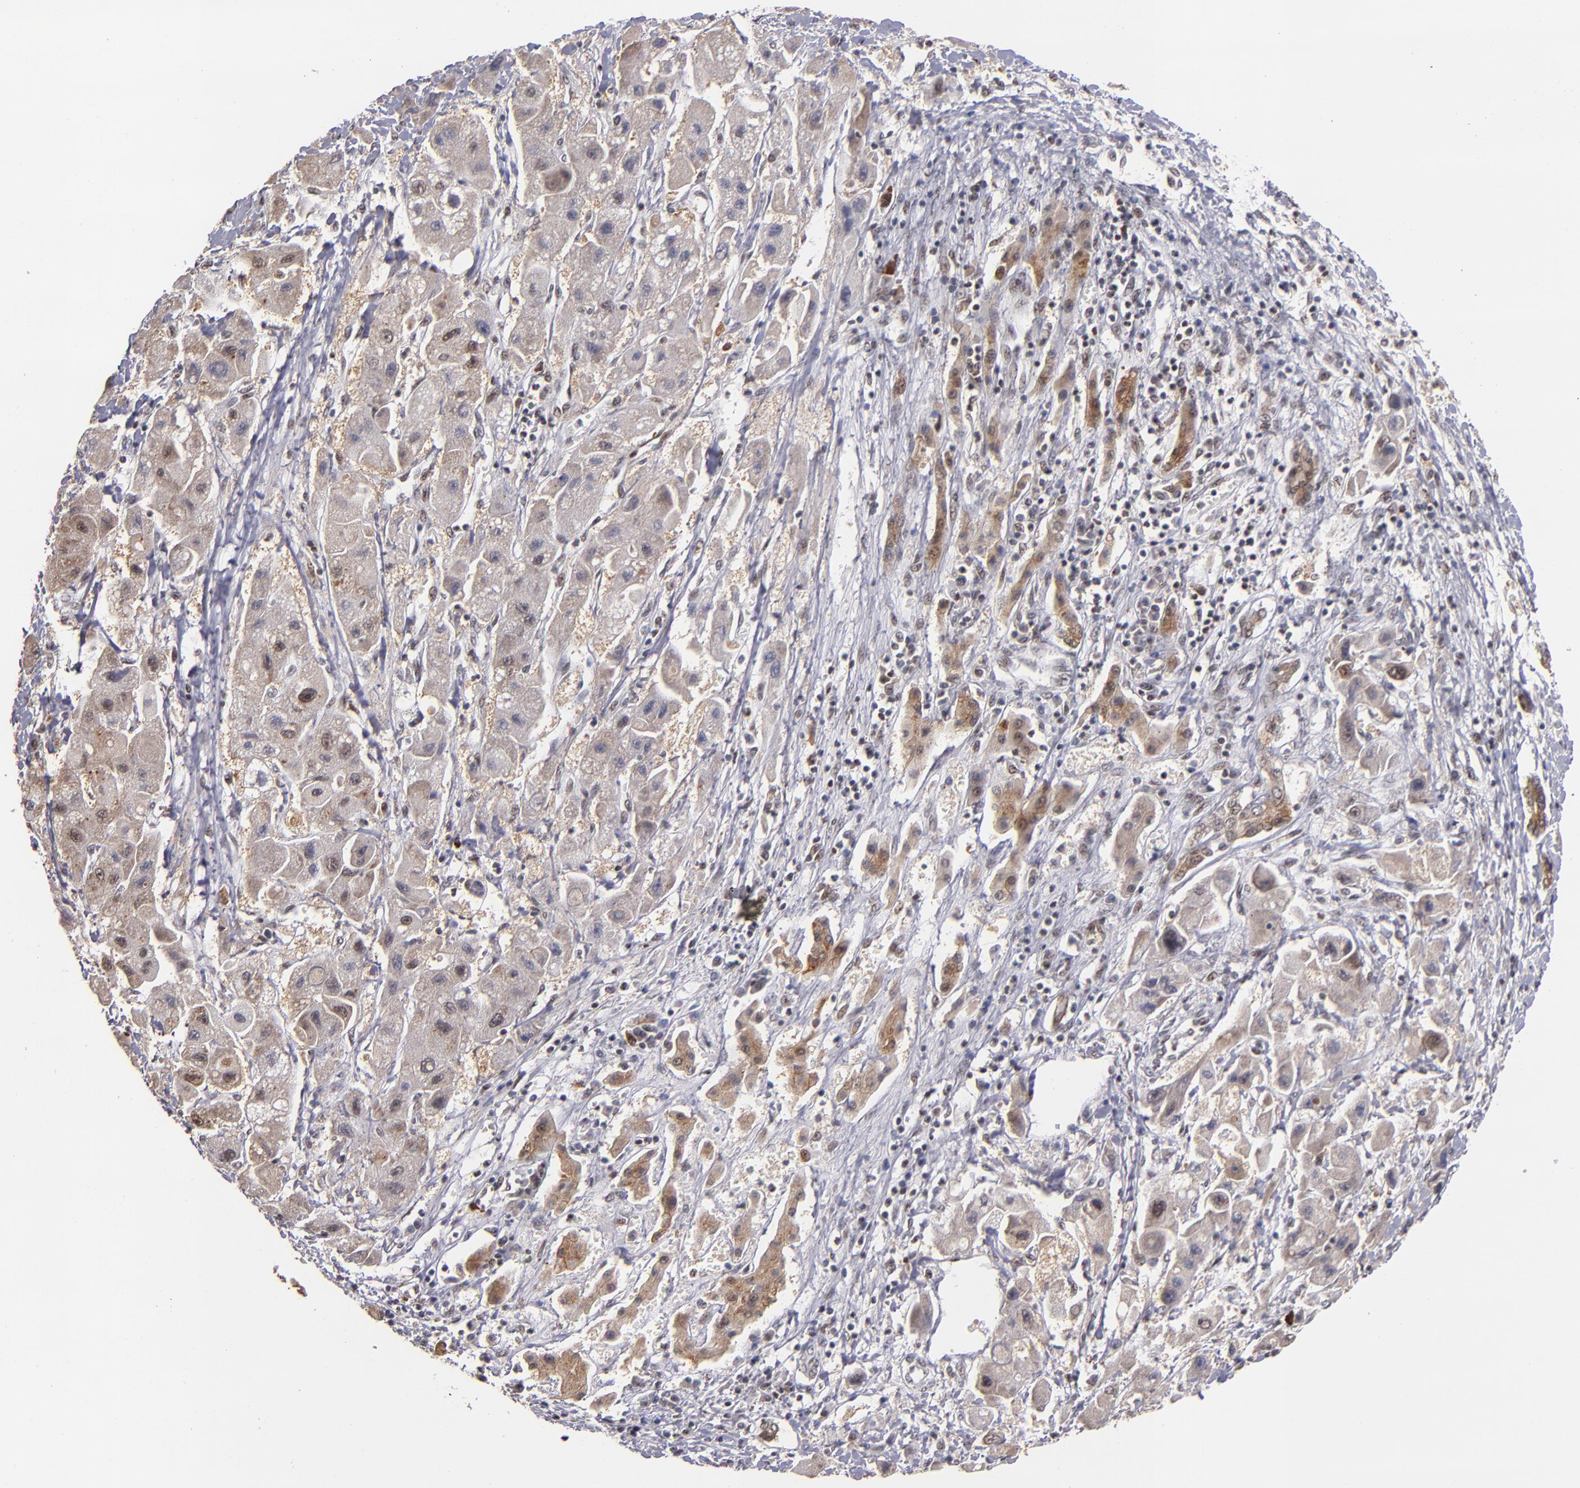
{"staining": {"intensity": "moderate", "quantity": ">75%", "location": "cytoplasmic/membranous"}, "tissue": "liver cancer", "cell_type": "Tumor cells", "image_type": "cancer", "snomed": [{"axis": "morphology", "description": "Carcinoma, Hepatocellular, NOS"}, {"axis": "topography", "description": "Liver"}], "caption": "This photomicrograph displays IHC staining of human liver hepatocellular carcinoma, with medium moderate cytoplasmic/membranous positivity in about >75% of tumor cells.", "gene": "PCNX4", "patient": {"sex": "male", "age": 24}}